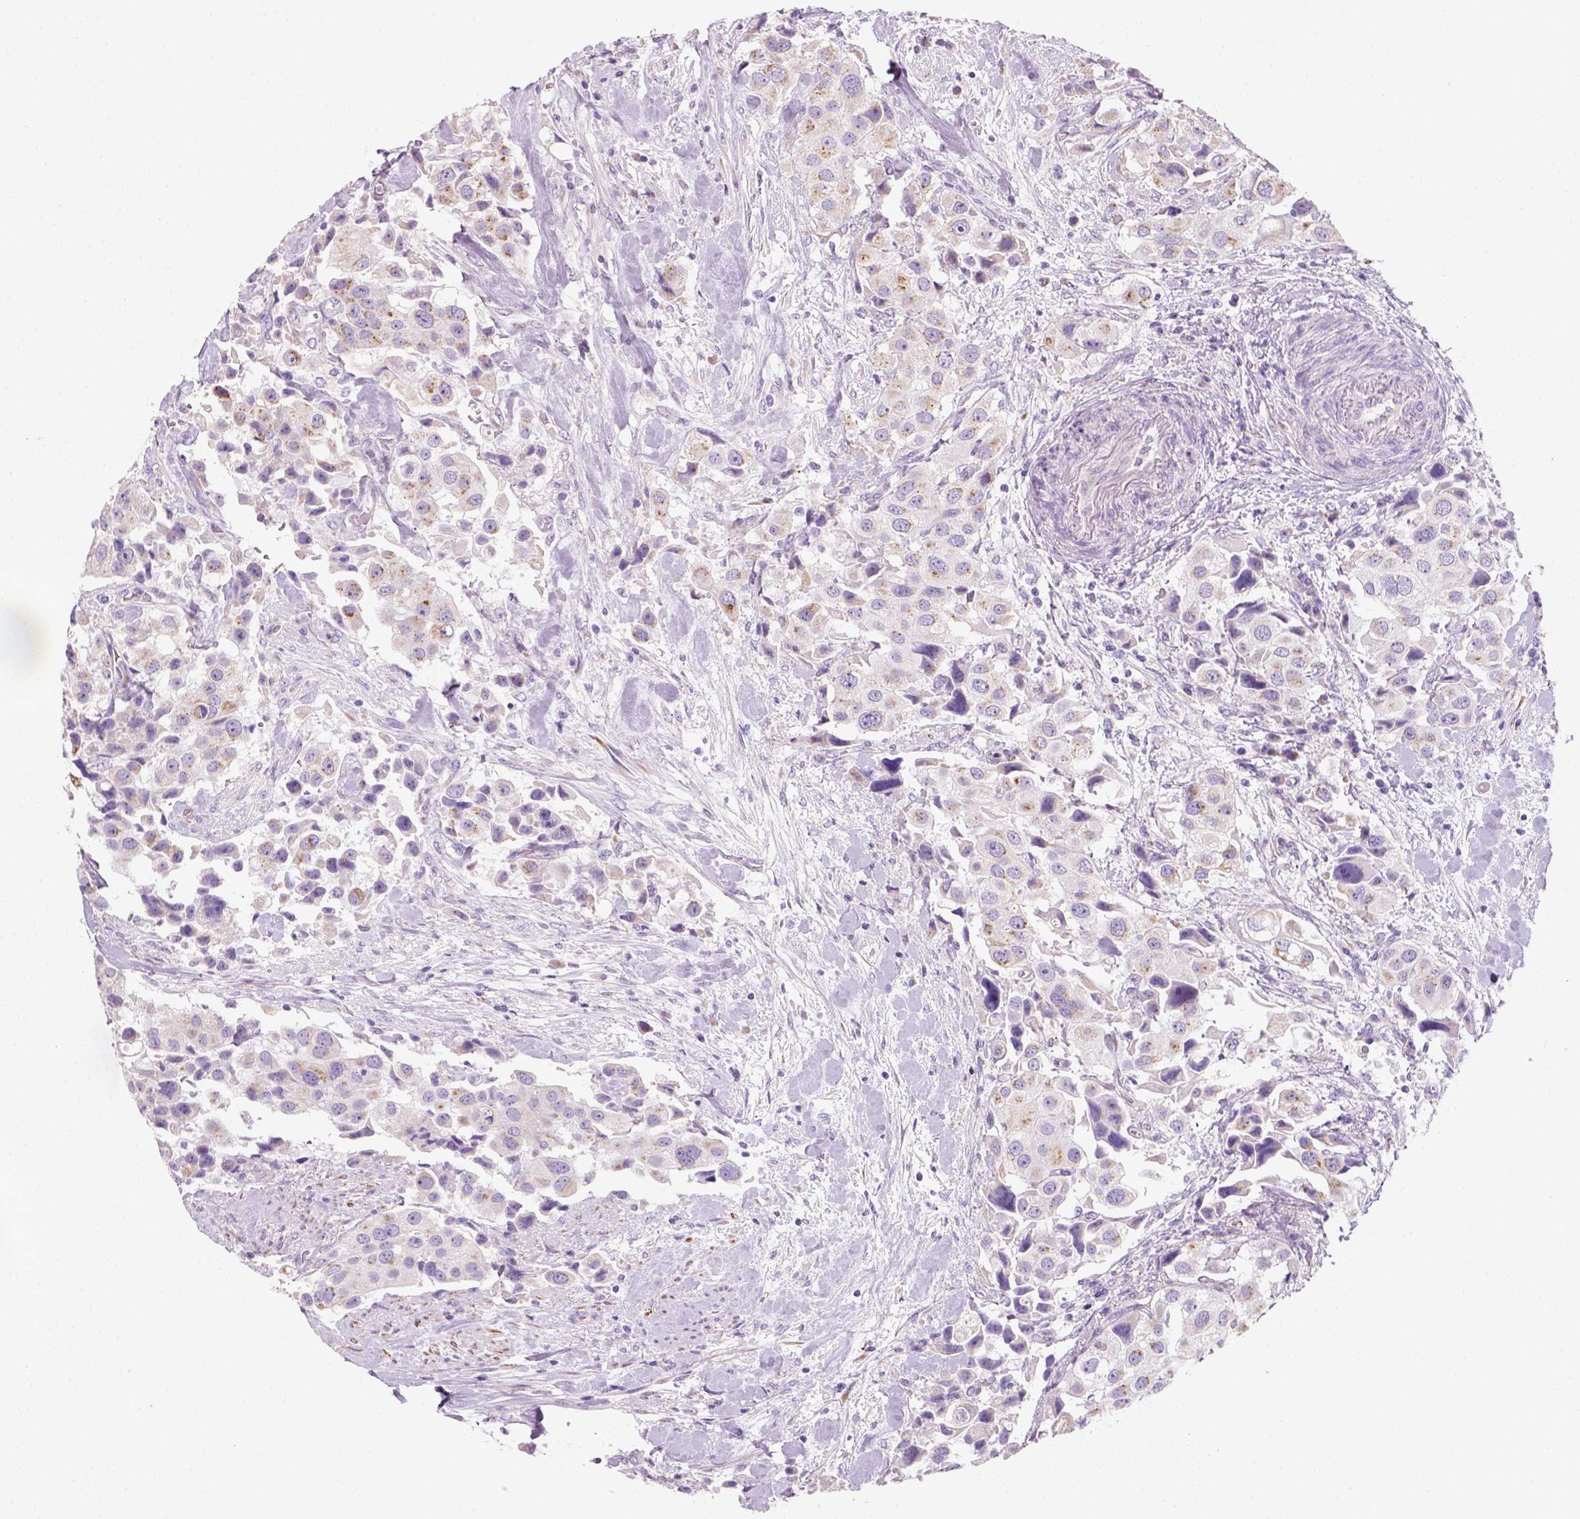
{"staining": {"intensity": "weak", "quantity": "<25%", "location": "cytoplasmic/membranous"}, "tissue": "urothelial cancer", "cell_type": "Tumor cells", "image_type": "cancer", "snomed": [{"axis": "morphology", "description": "Urothelial carcinoma, High grade"}, {"axis": "topography", "description": "Urinary bladder"}], "caption": "A micrograph of human high-grade urothelial carcinoma is negative for staining in tumor cells. (DAB (3,3'-diaminobenzidine) immunohistochemistry (IHC), high magnification).", "gene": "CES2", "patient": {"sex": "female", "age": 64}}